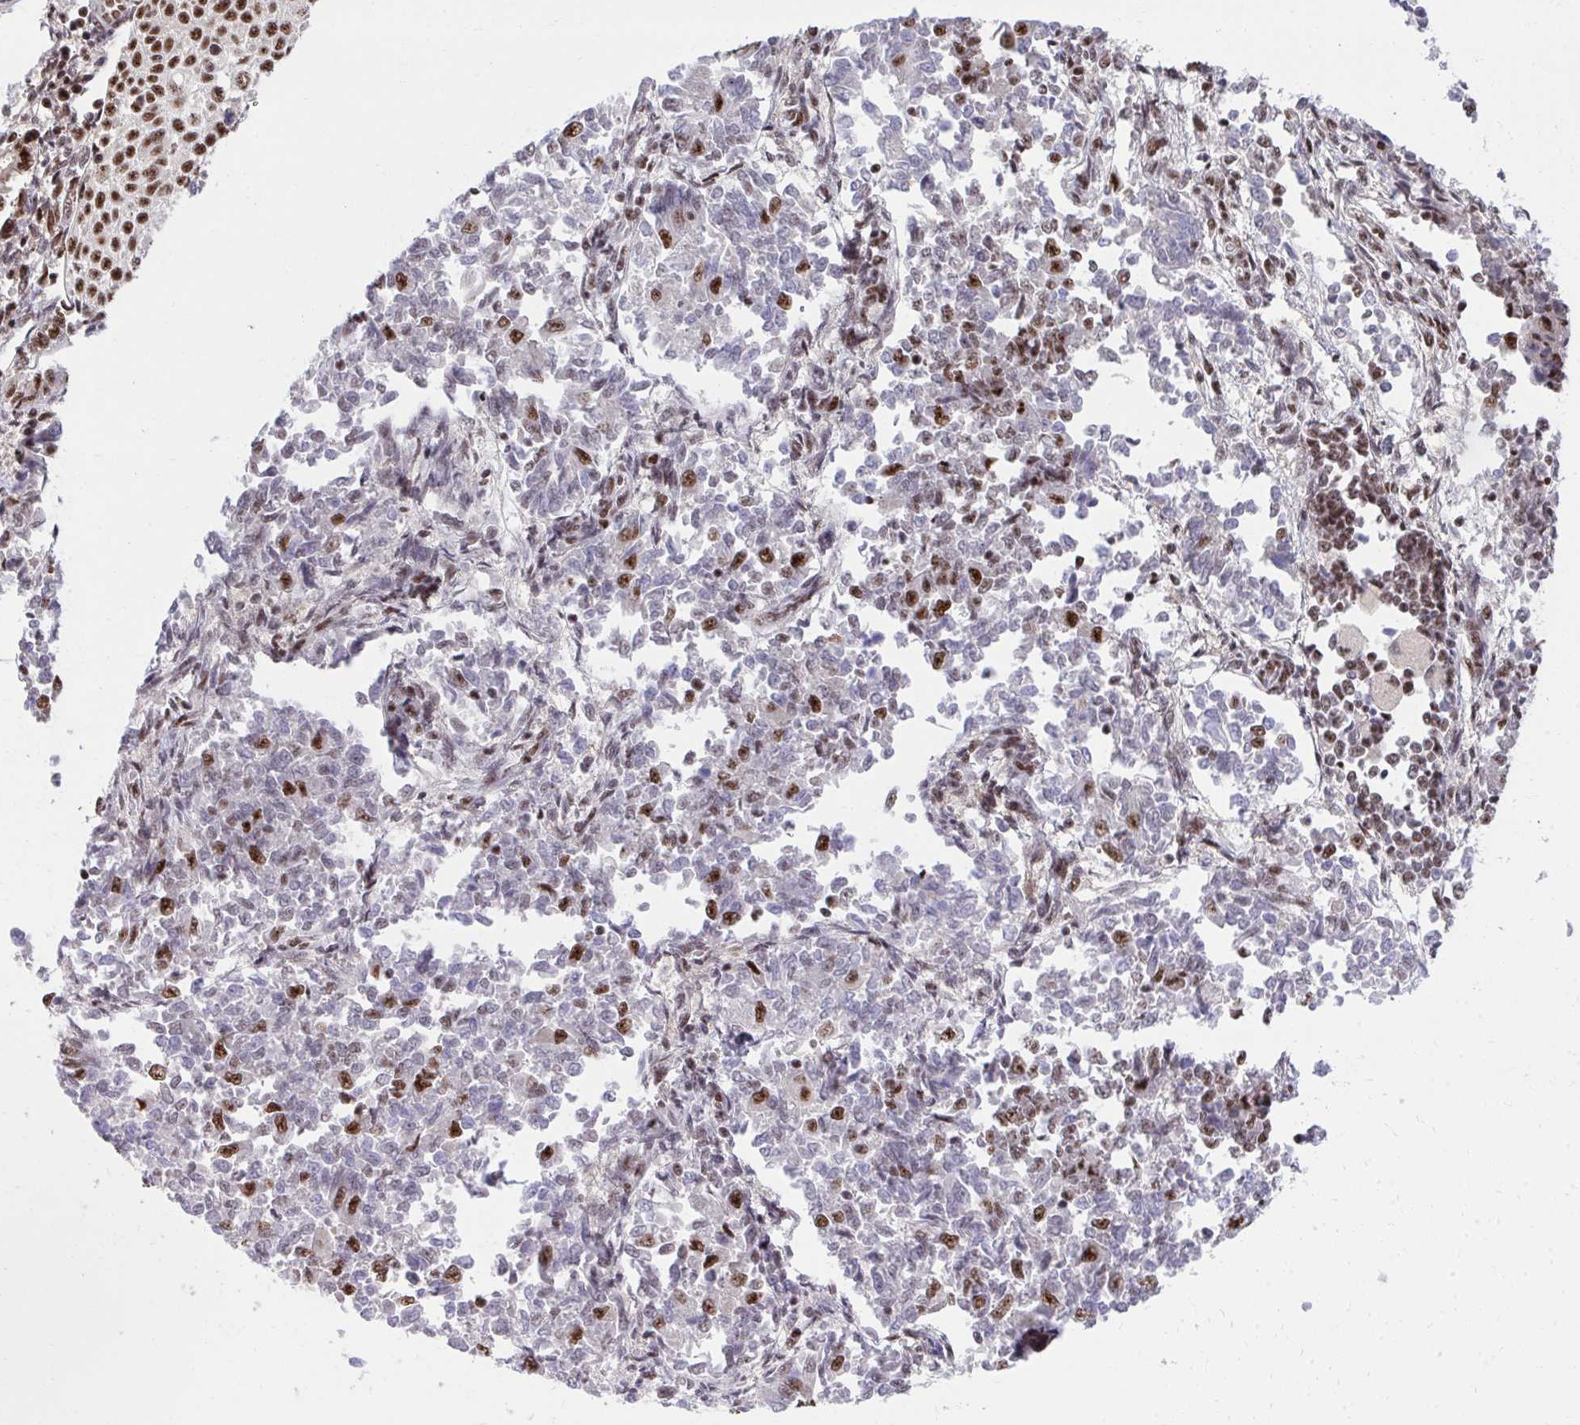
{"staining": {"intensity": "moderate", "quantity": "<25%", "location": "nuclear"}, "tissue": "endometrial cancer", "cell_type": "Tumor cells", "image_type": "cancer", "snomed": [{"axis": "morphology", "description": "Adenocarcinoma, NOS"}, {"axis": "topography", "description": "Endometrium"}], "caption": "Protein analysis of adenocarcinoma (endometrial) tissue demonstrates moderate nuclear staining in about <25% of tumor cells. The staining is performed using DAB (3,3'-diaminobenzidine) brown chromogen to label protein expression. The nuclei are counter-stained blue using hematoxylin.", "gene": "SYNE4", "patient": {"sex": "female", "age": 65}}